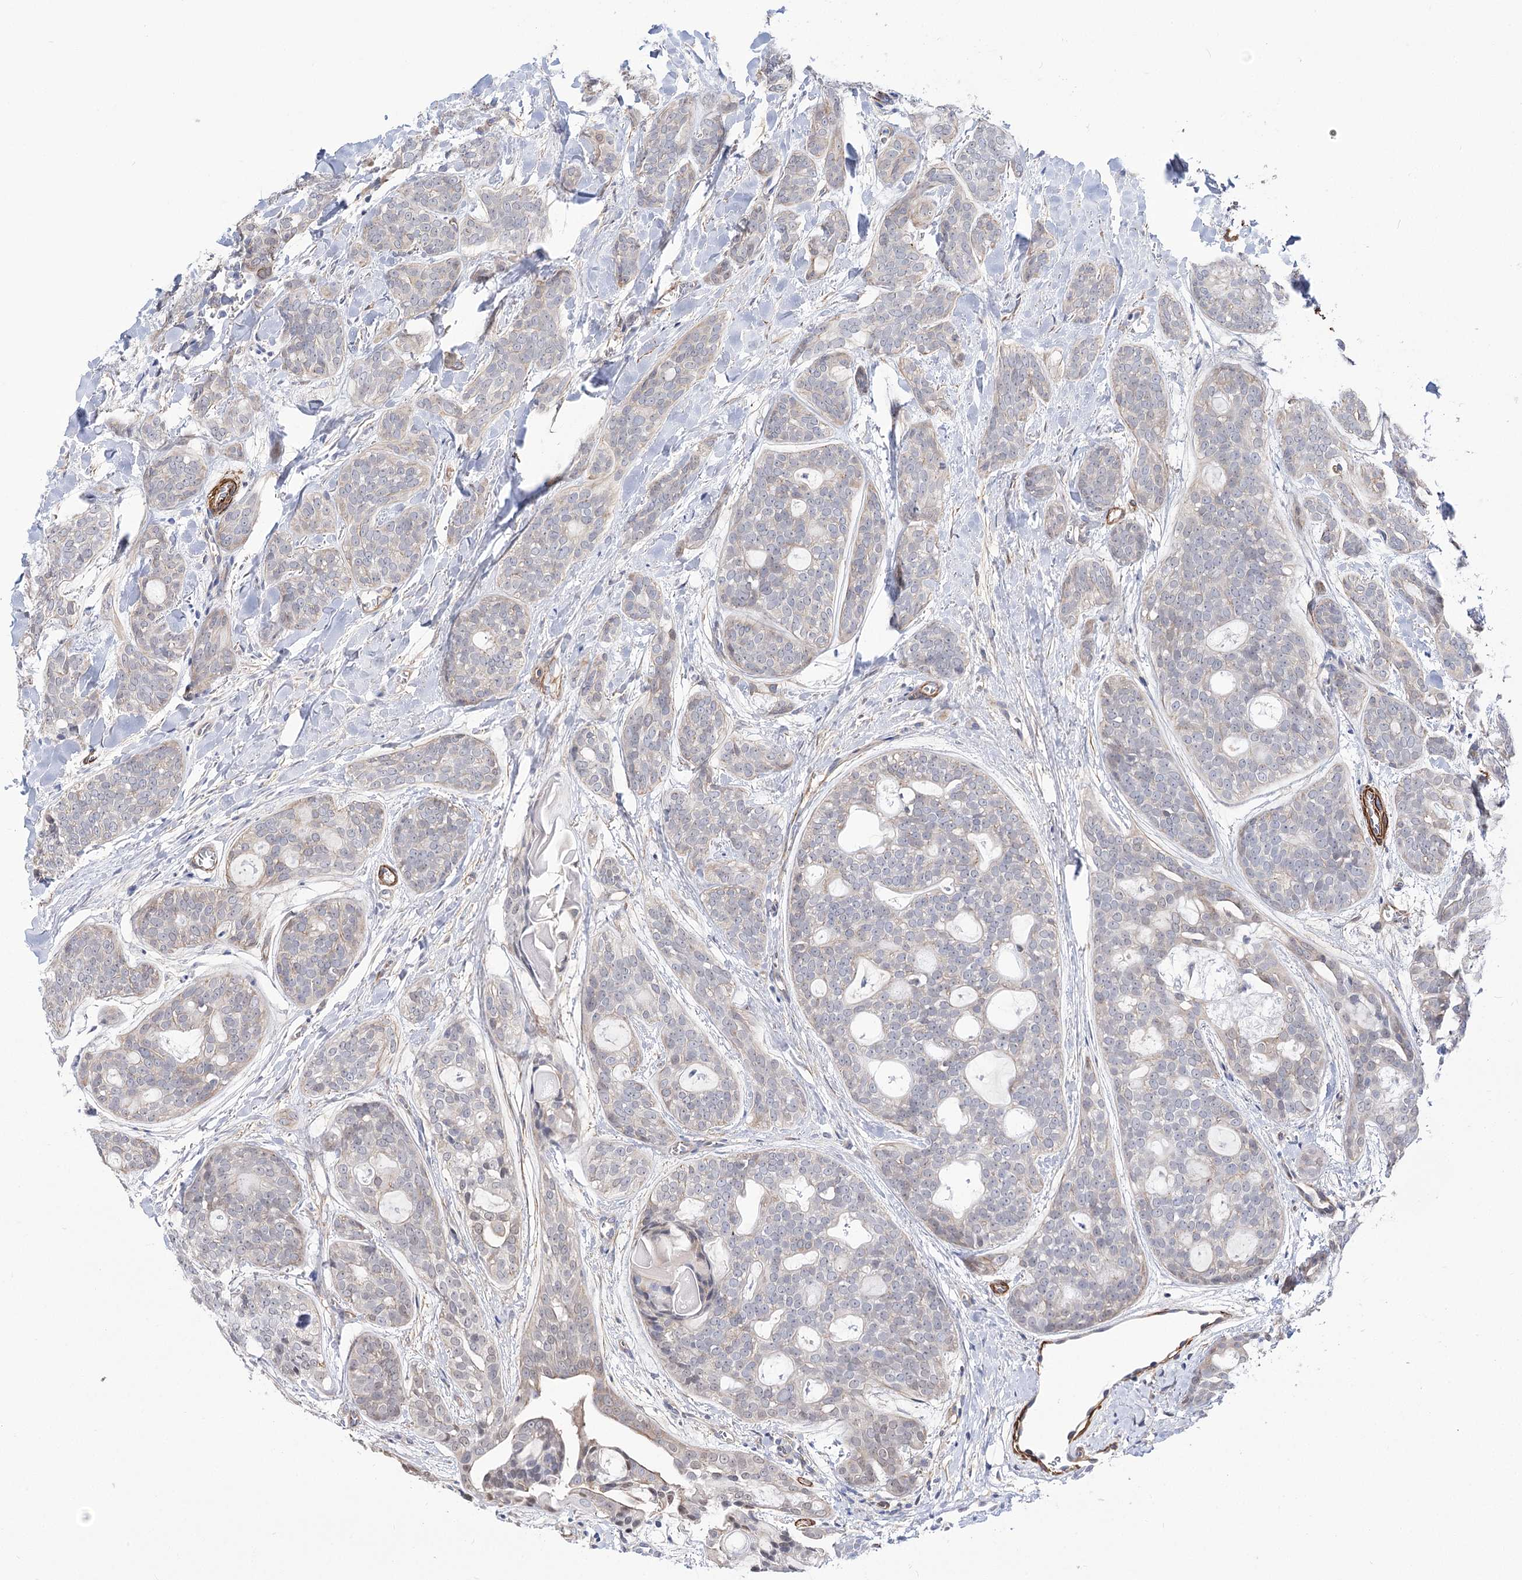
{"staining": {"intensity": "weak", "quantity": "<25%", "location": "cytoplasmic/membranous"}, "tissue": "head and neck cancer", "cell_type": "Tumor cells", "image_type": "cancer", "snomed": [{"axis": "morphology", "description": "Adenocarcinoma, NOS"}, {"axis": "topography", "description": "Head-Neck"}], "caption": "Tumor cells are negative for brown protein staining in head and neck adenocarcinoma.", "gene": "WASHC3", "patient": {"sex": "male", "age": 66}}